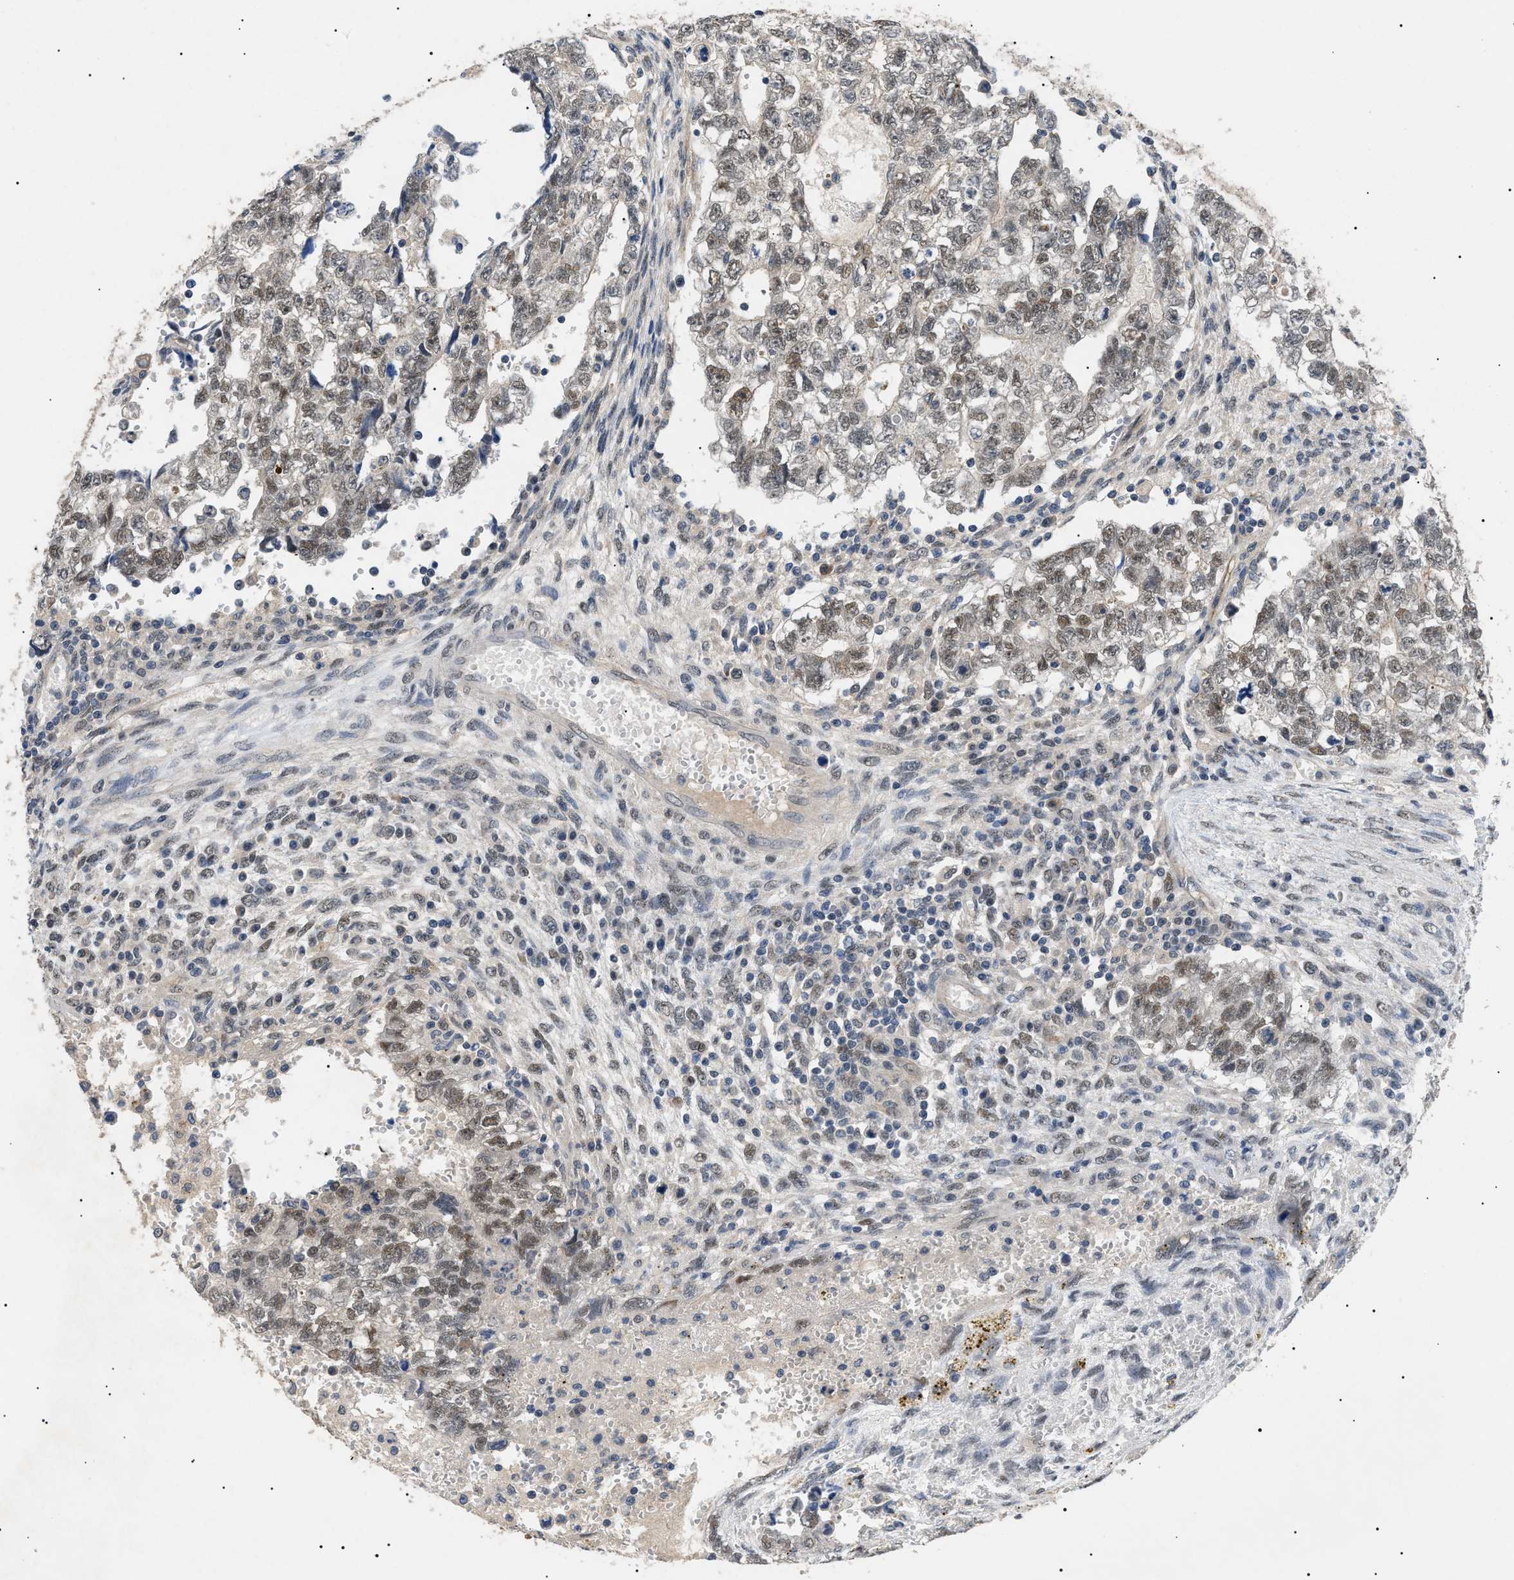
{"staining": {"intensity": "weak", "quantity": ">75%", "location": "nuclear"}, "tissue": "testis cancer", "cell_type": "Tumor cells", "image_type": "cancer", "snomed": [{"axis": "morphology", "description": "Seminoma, NOS"}, {"axis": "morphology", "description": "Carcinoma, Embryonal, NOS"}, {"axis": "topography", "description": "Testis"}], "caption": "Human testis cancer stained with a protein marker shows weak staining in tumor cells.", "gene": "CRCP", "patient": {"sex": "male", "age": 38}}